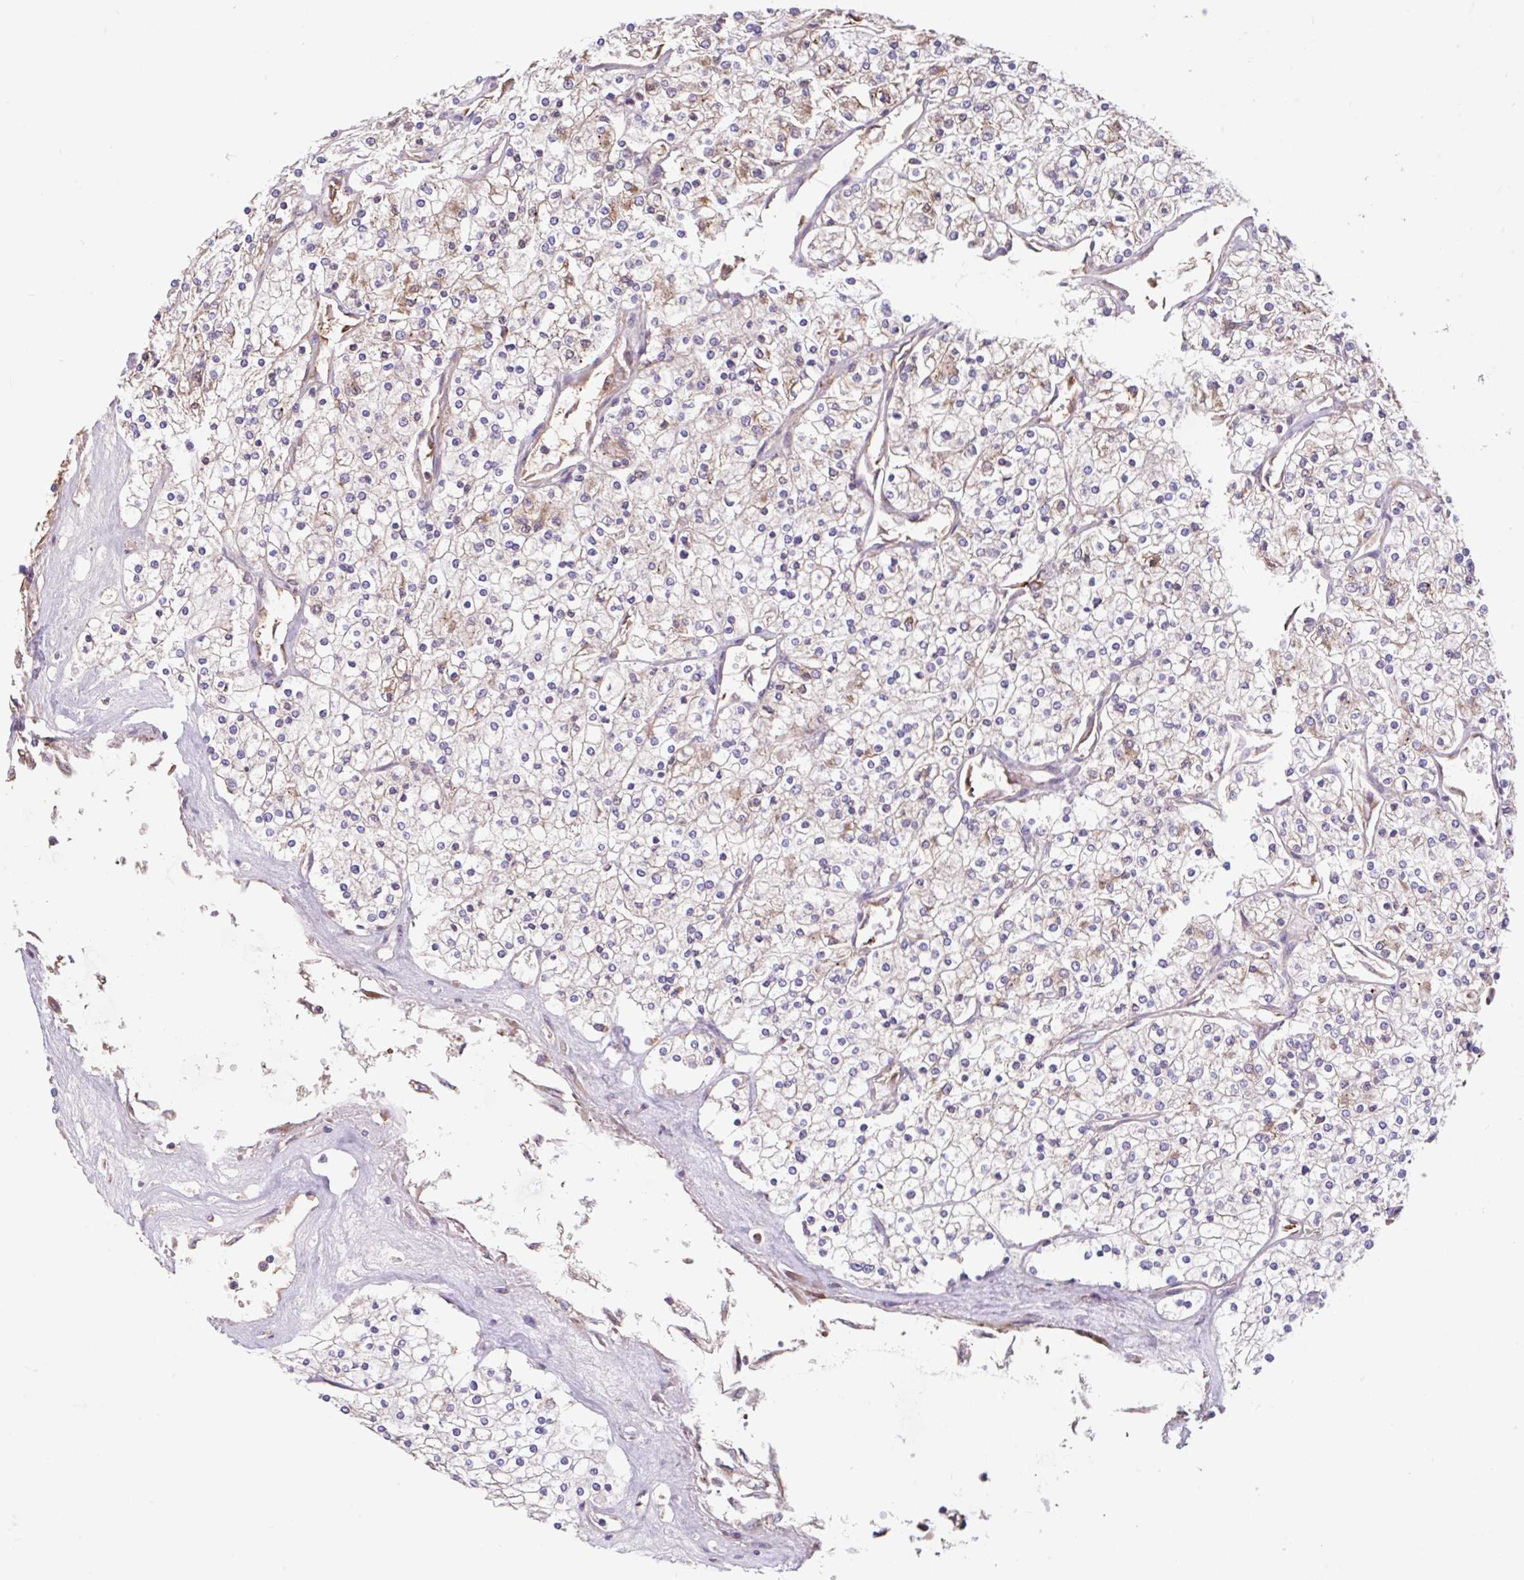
{"staining": {"intensity": "moderate", "quantity": "<25%", "location": "cytoplasmic/membranous"}, "tissue": "renal cancer", "cell_type": "Tumor cells", "image_type": "cancer", "snomed": [{"axis": "morphology", "description": "Adenocarcinoma, NOS"}, {"axis": "topography", "description": "Kidney"}], "caption": "Tumor cells display low levels of moderate cytoplasmic/membranous positivity in about <25% of cells in renal cancer (adenocarcinoma).", "gene": "RALBP1", "patient": {"sex": "male", "age": 80}}